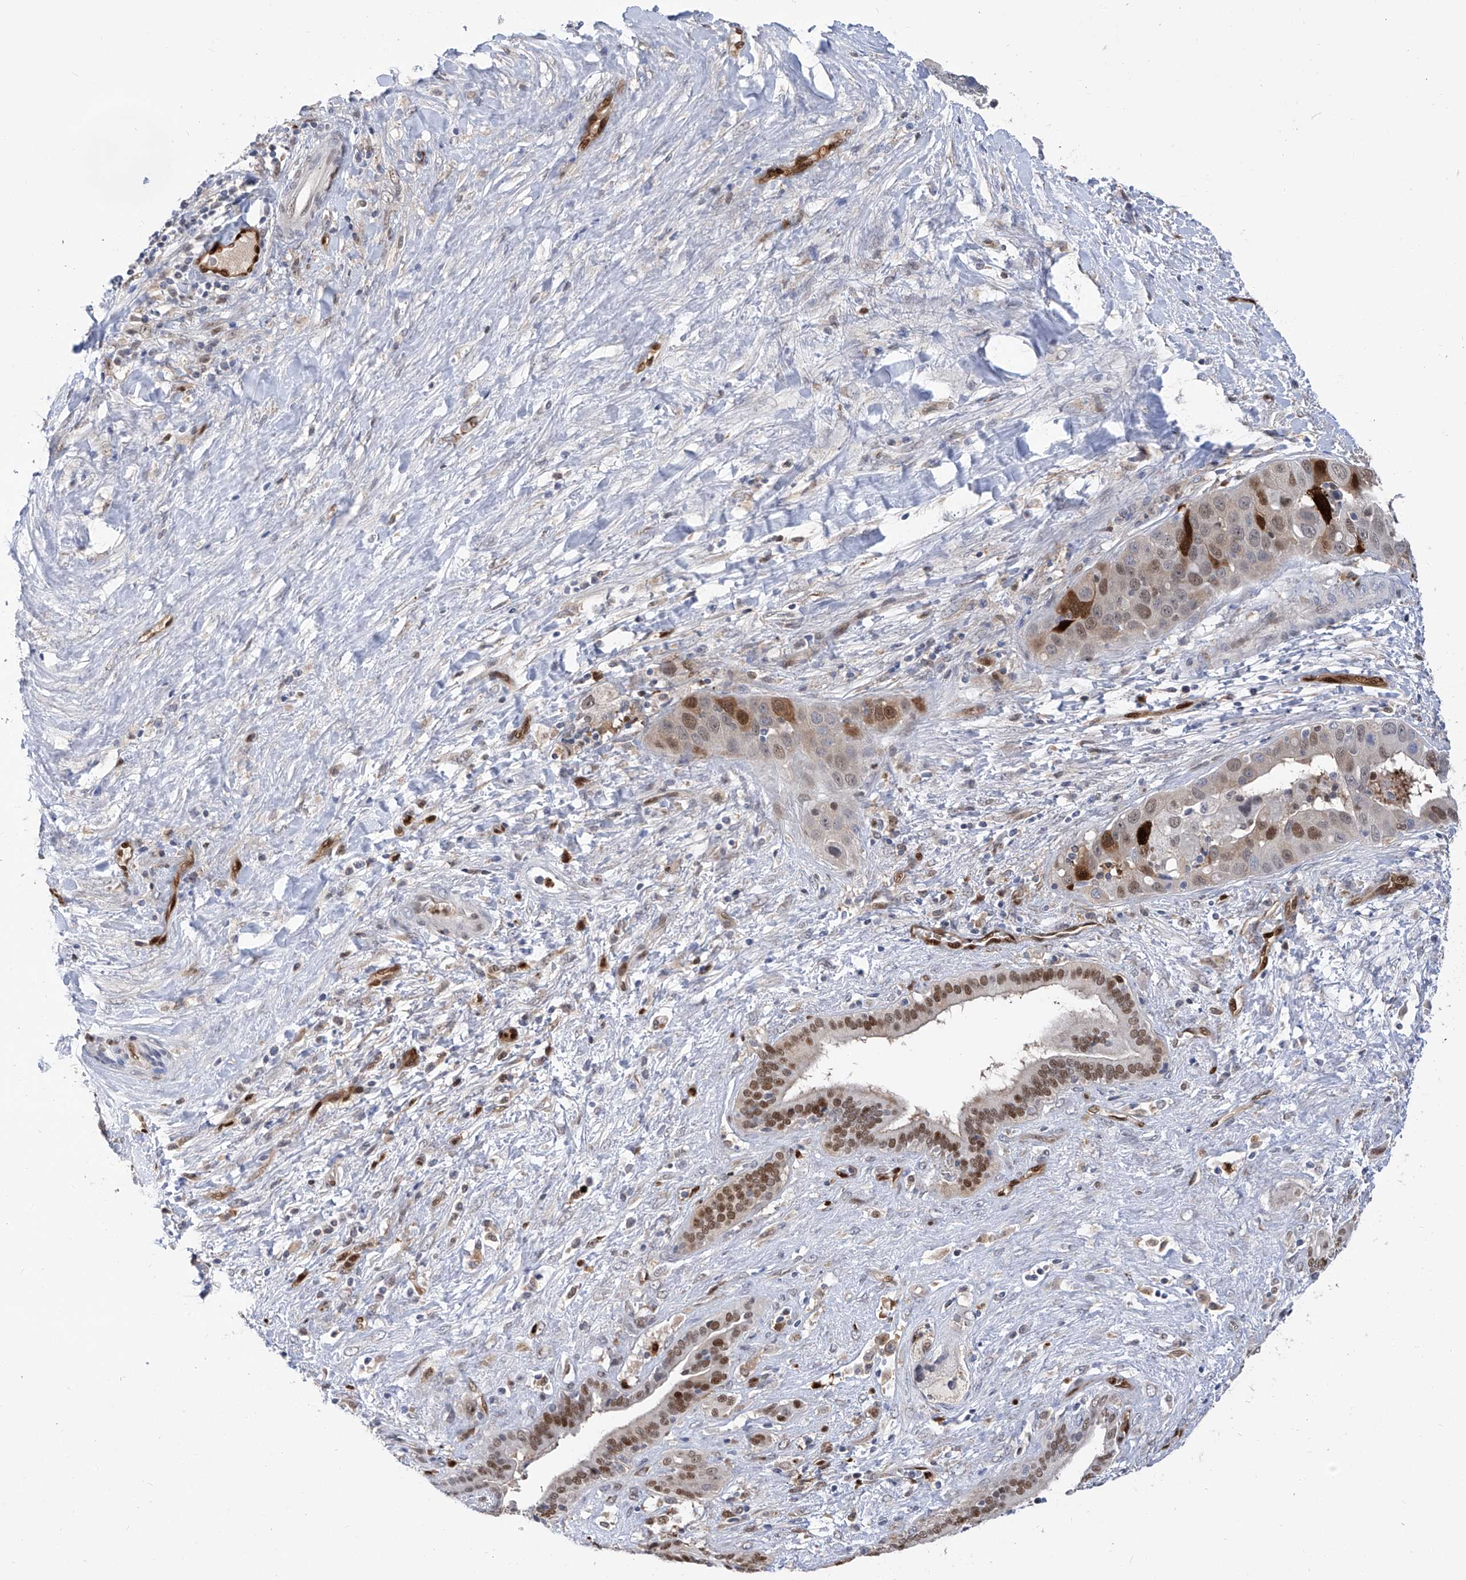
{"staining": {"intensity": "strong", "quantity": "25%-75%", "location": "cytoplasmic/membranous,nuclear"}, "tissue": "liver cancer", "cell_type": "Tumor cells", "image_type": "cancer", "snomed": [{"axis": "morphology", "description": "Cholangiocarcinoma"}, {"axis": "topography", "description": "Liver"}], "caption": "Immunohistochemistry (IHC) histopathology image of neoplastic tissue: liver cancer (cholangiocarcinoma) stained using IHC shows high levels of strong protein expression localized specifically in the cytoplasmic/membranous and nuclear of tumor cells, appearing as a cytoplasmic/membranous and nuclear brown color.", "gene": "PHF20", "patient": {"sex": "female", "age": 52}}